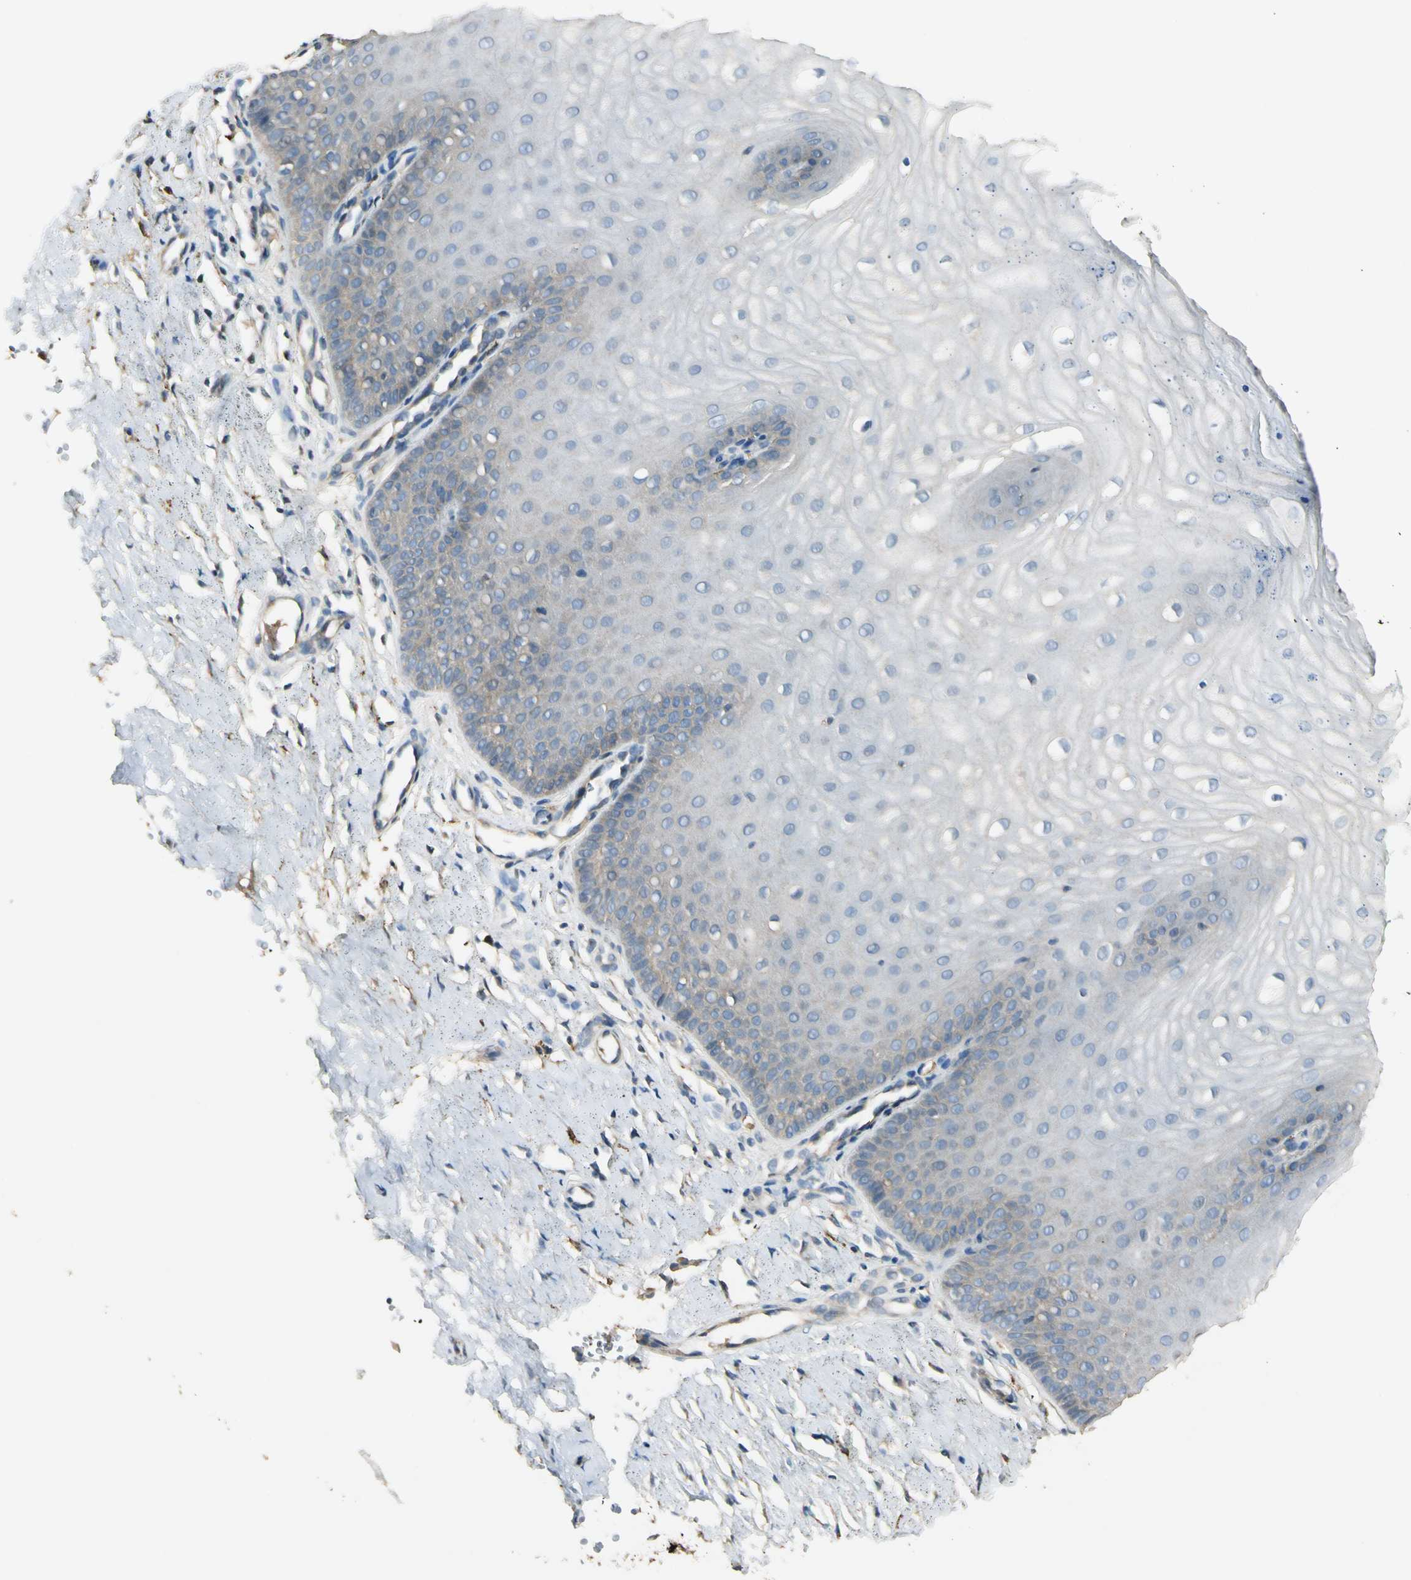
{"staining": {"intensity": "moderate", "quantity": ">75%", "location": "cytoplasmic/membranous"}, "tissue": "cervix", "cell_type": "Glandular cells", "image_type": "normal", "snomed": [{"axis": "morphology", "description": "Normal tissue, NOS"}, {"axis": "topography", "description": "Cervix"}], "caption": "A medium amount of moderate cytoplasmic/membranous expression is identified in approximately >75% of glandular cells in benign cervix.", "gene": "PLXNA1", "patient": {"sex": "female", "age": 55}}